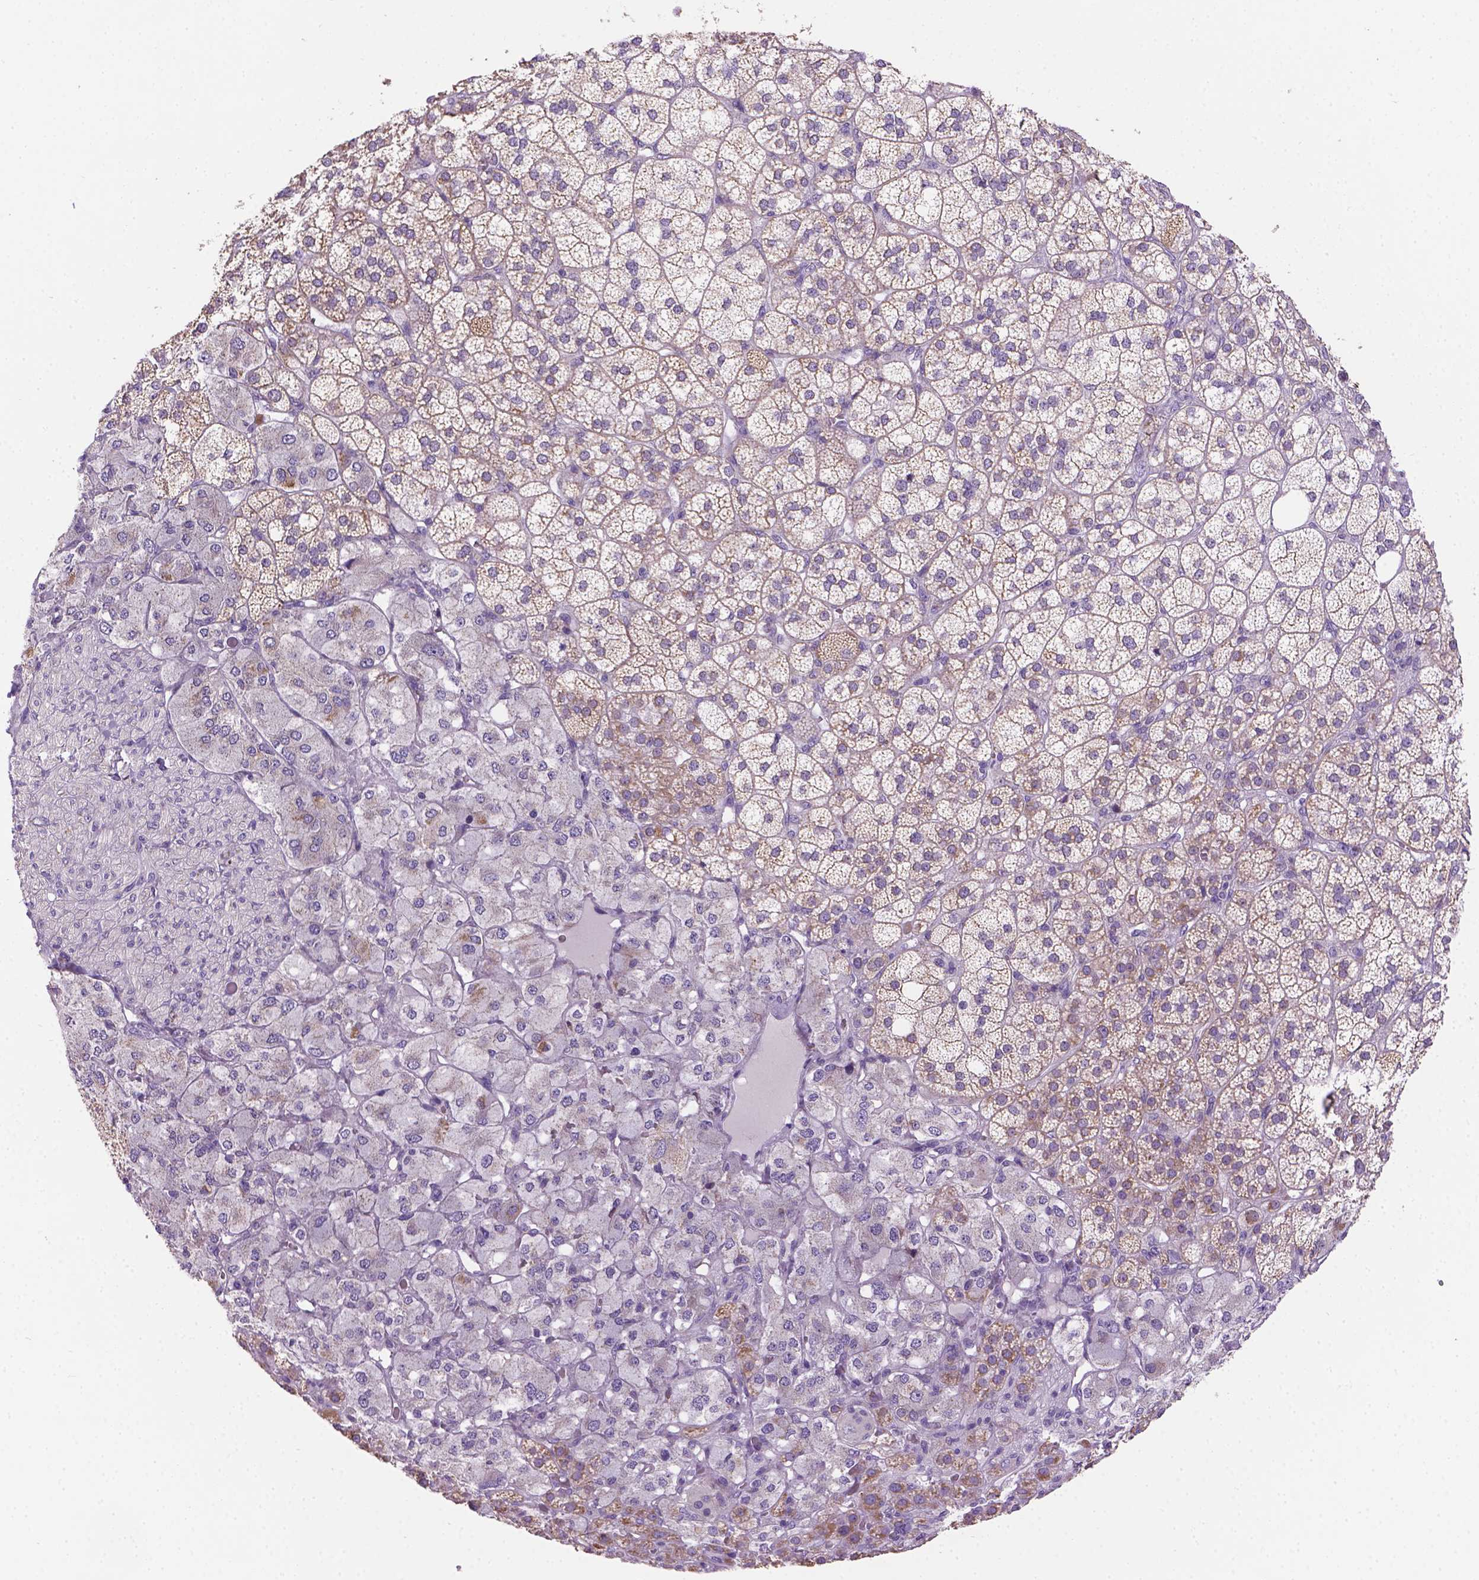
{"staining": {"intensity": "moderate", "quantity": "<25%", "location": "cytoplasmic/membranous"}, "tissue": "adrenal gland", "cell_type": "Glandular cells", "image_type": "normal", "snomed": [{"axis": "morphology", "description": "Normal tissue, NOS"}, {"axis": "topography", "description": "Adrenal gland"}], "caption": "Adrenal gland stained for a protein displays moderate cytoplasmic/membranous positivity in glandular cells. Ihc stains the protein of interest in brown and the nuclei are stained blue.", "gene": "CSPG5", "patient": {"sex": "female", "age": 60}}